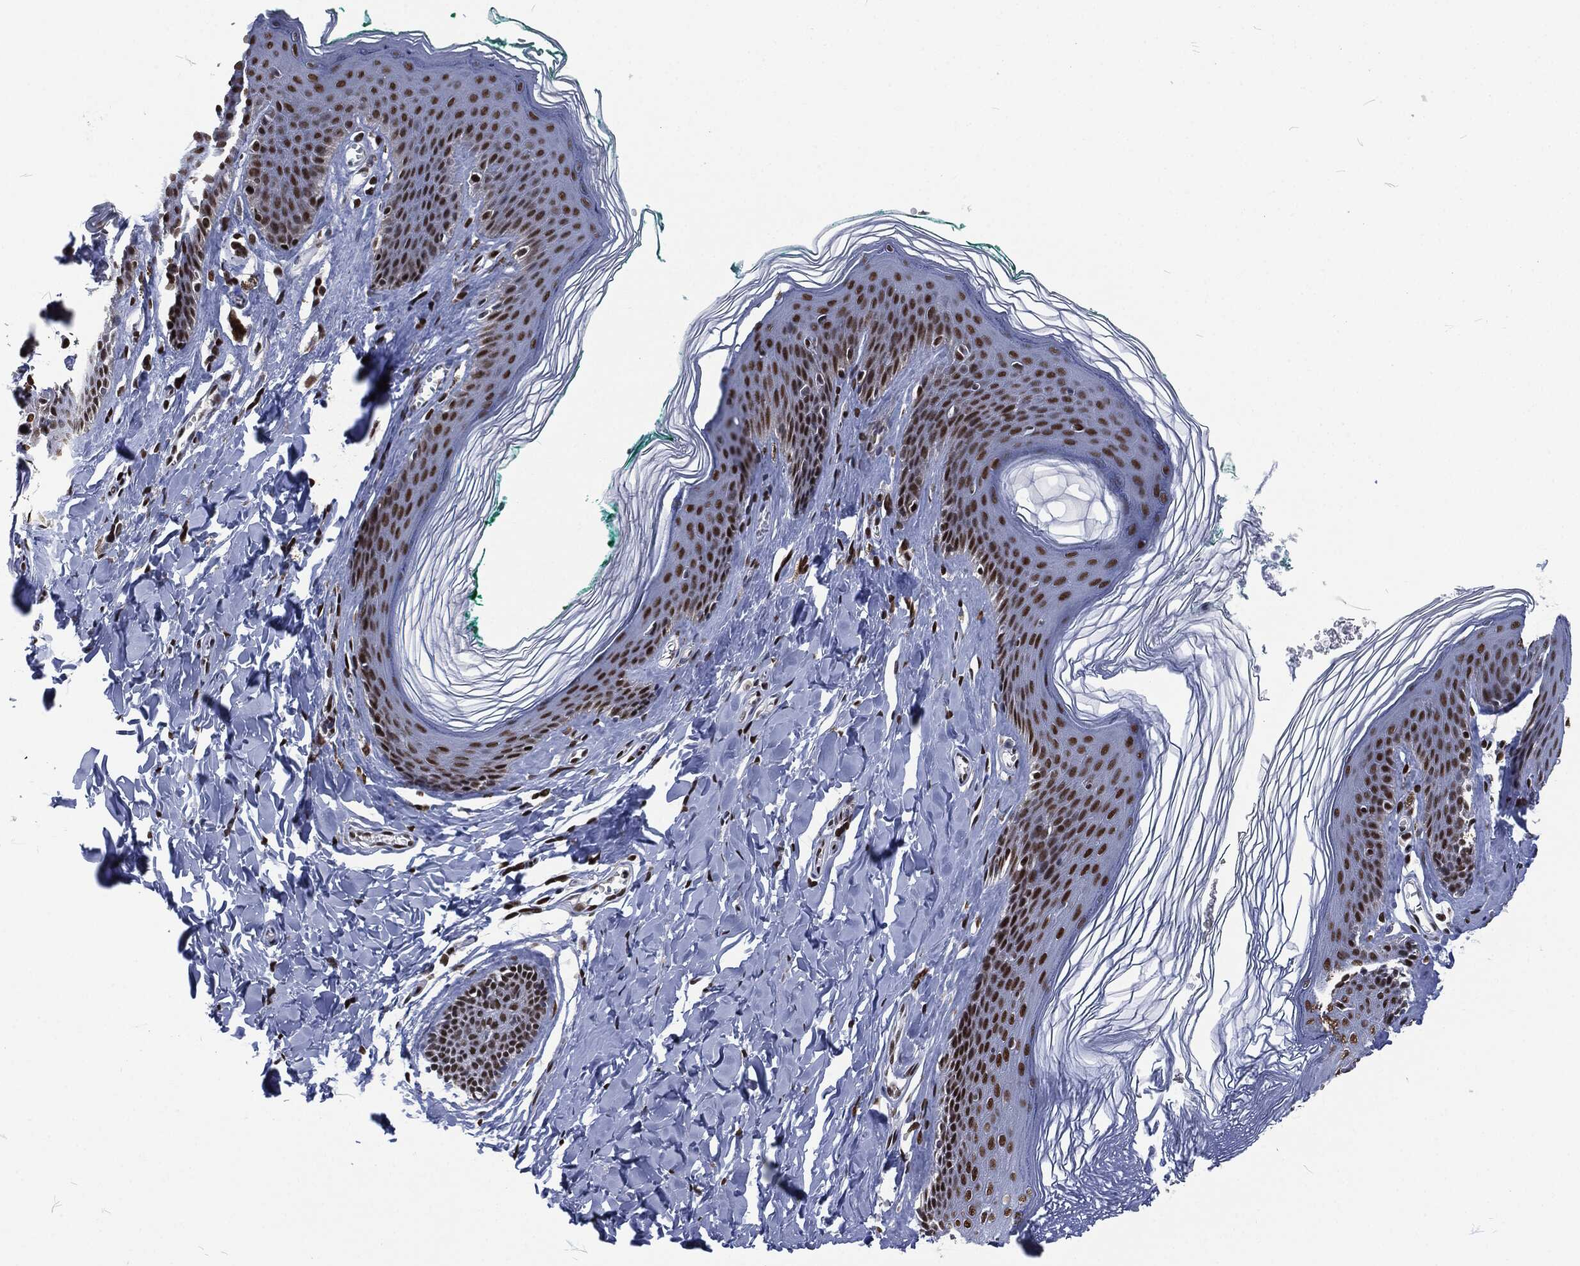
{"staining": {"intensity": "strong", "quantity": "25%-75%", "location": "nuclear"}, "tissue": "skin", "cell_type": "Epidermal cells", "image_type": "normal", "snomed": [{"axis": "morphology", "description": "Normal tissue, NOS"}, {"axis": "topography", "description": "Vulva"}], "caption": "High-power microscopy captured an IHC micrograph of normal skin, revealing strong nuclear positivity in approximately 25%-75% of epidermal cells. Immunohistochemistry stains the protein in brown and the nuclei are stained blue.", "gene": "DCPS", "patient": {"sex": "female", "age": 66}}